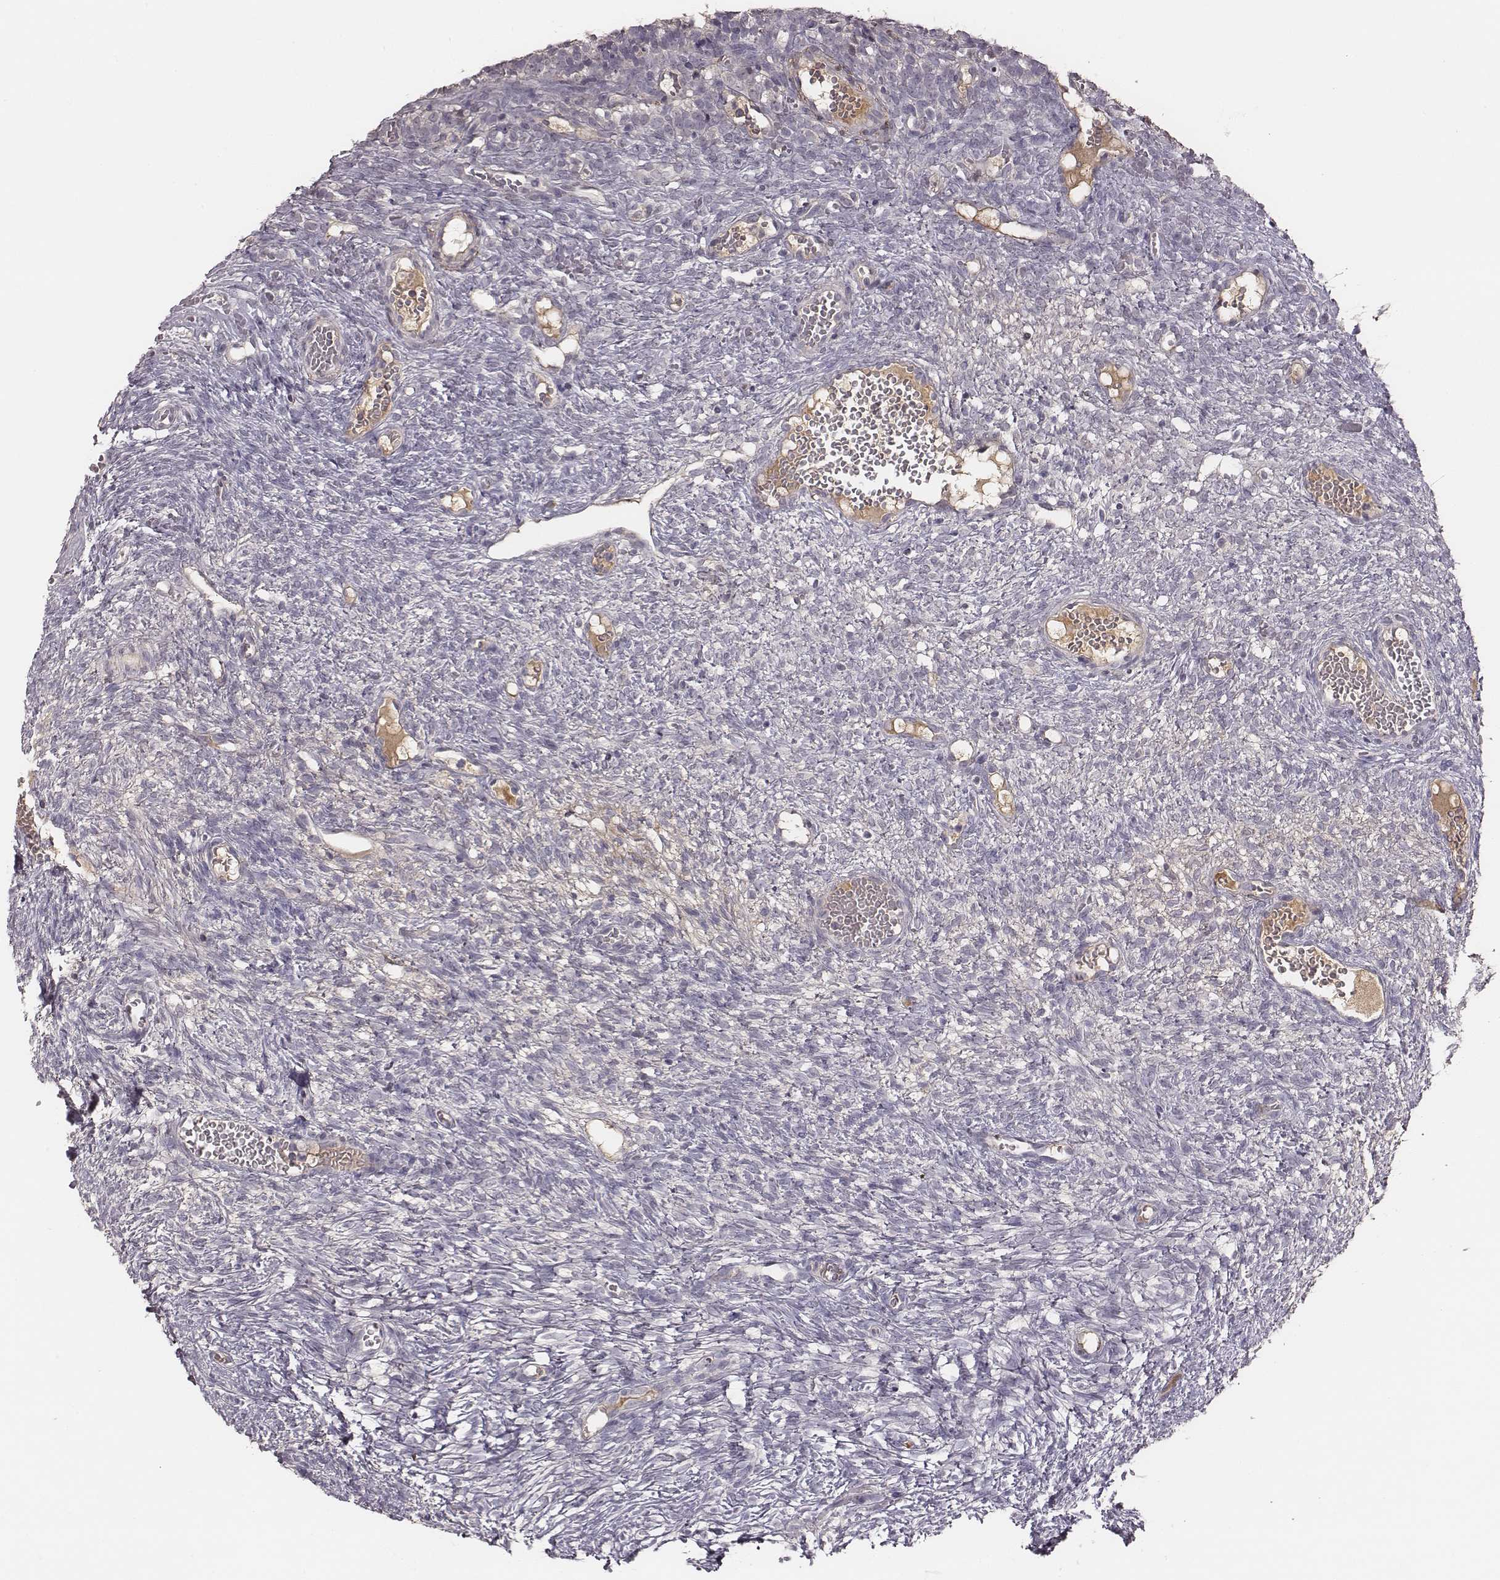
{"staining": {"intensity": "negative", "quantity": "none", "location": "none"}, "tissue": "ovary", "cell_type": "Ovarian stroma cells", "image_type": "normal", "snomed": [{"axis": "morphology", "description": "Normal tissue, NOS"}, {"axis": "topography", "description": "Ovary"}], "caption": "Ovarian stroma cells are negative for brown protein staining in benign ovary. (Stains: DAB immunohistochemistry (IHC) with hematoxylin counter stain, Microscopy: brightfield microscopy at high magnification).", "gene": "SLC22A6", "patient": {"sex": "female", "age": 34}}